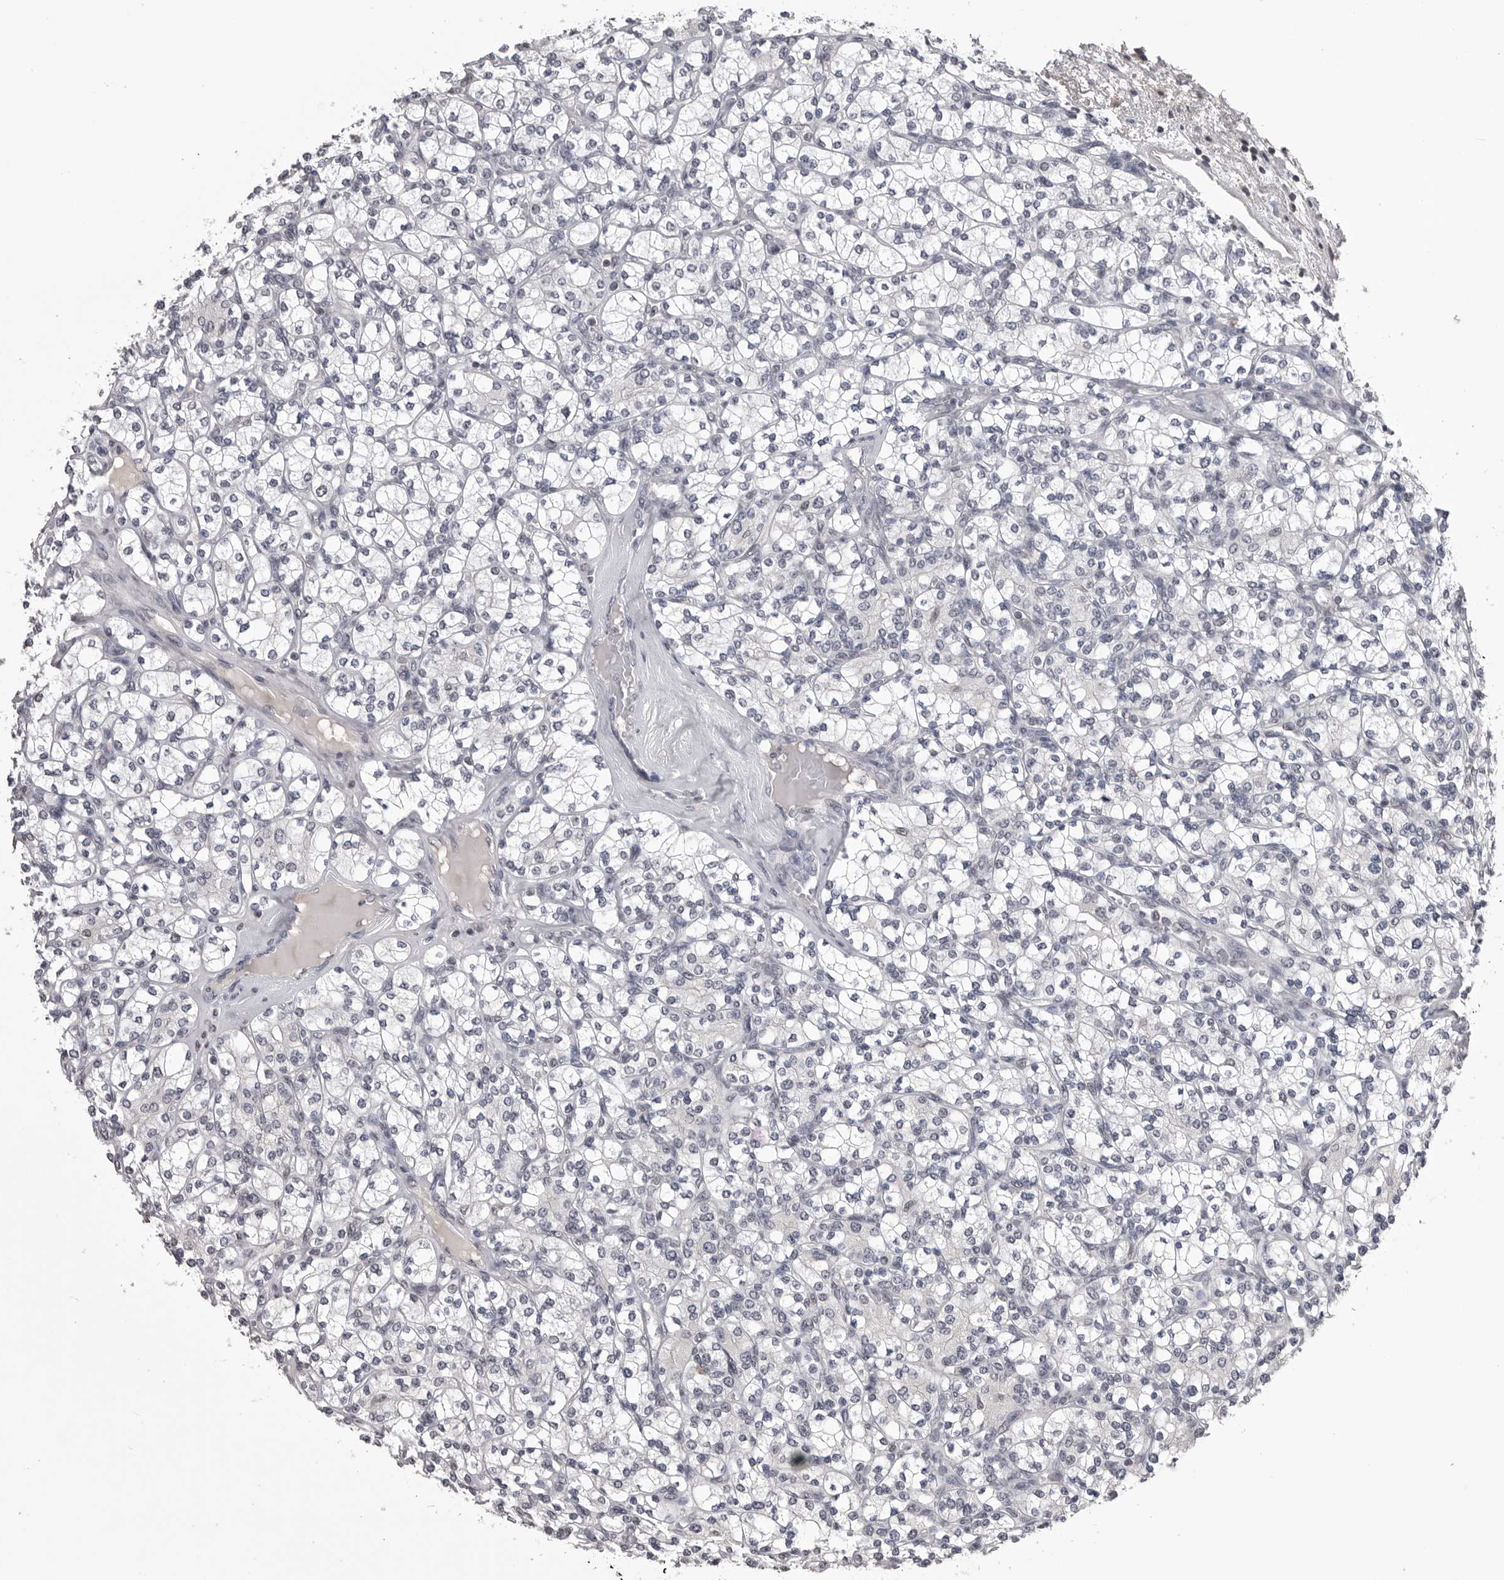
{"staining": {"intensity": "negative", "quantity": "none", "location": "none"}, "tissue": "renal cancer", "cell_type": "Tumor cells", "image_type": "cancer", "snomed": [{"axis": "morphology", "description": "Adenocarcinoma, NOS"}, {"axis": "topography", "description": "Kidney"}], "caption": "An image of human renal cancer is negative for staining in tumor cells.", "gene": "DLG2", "patient": {"sex": "male", "age": 77}}